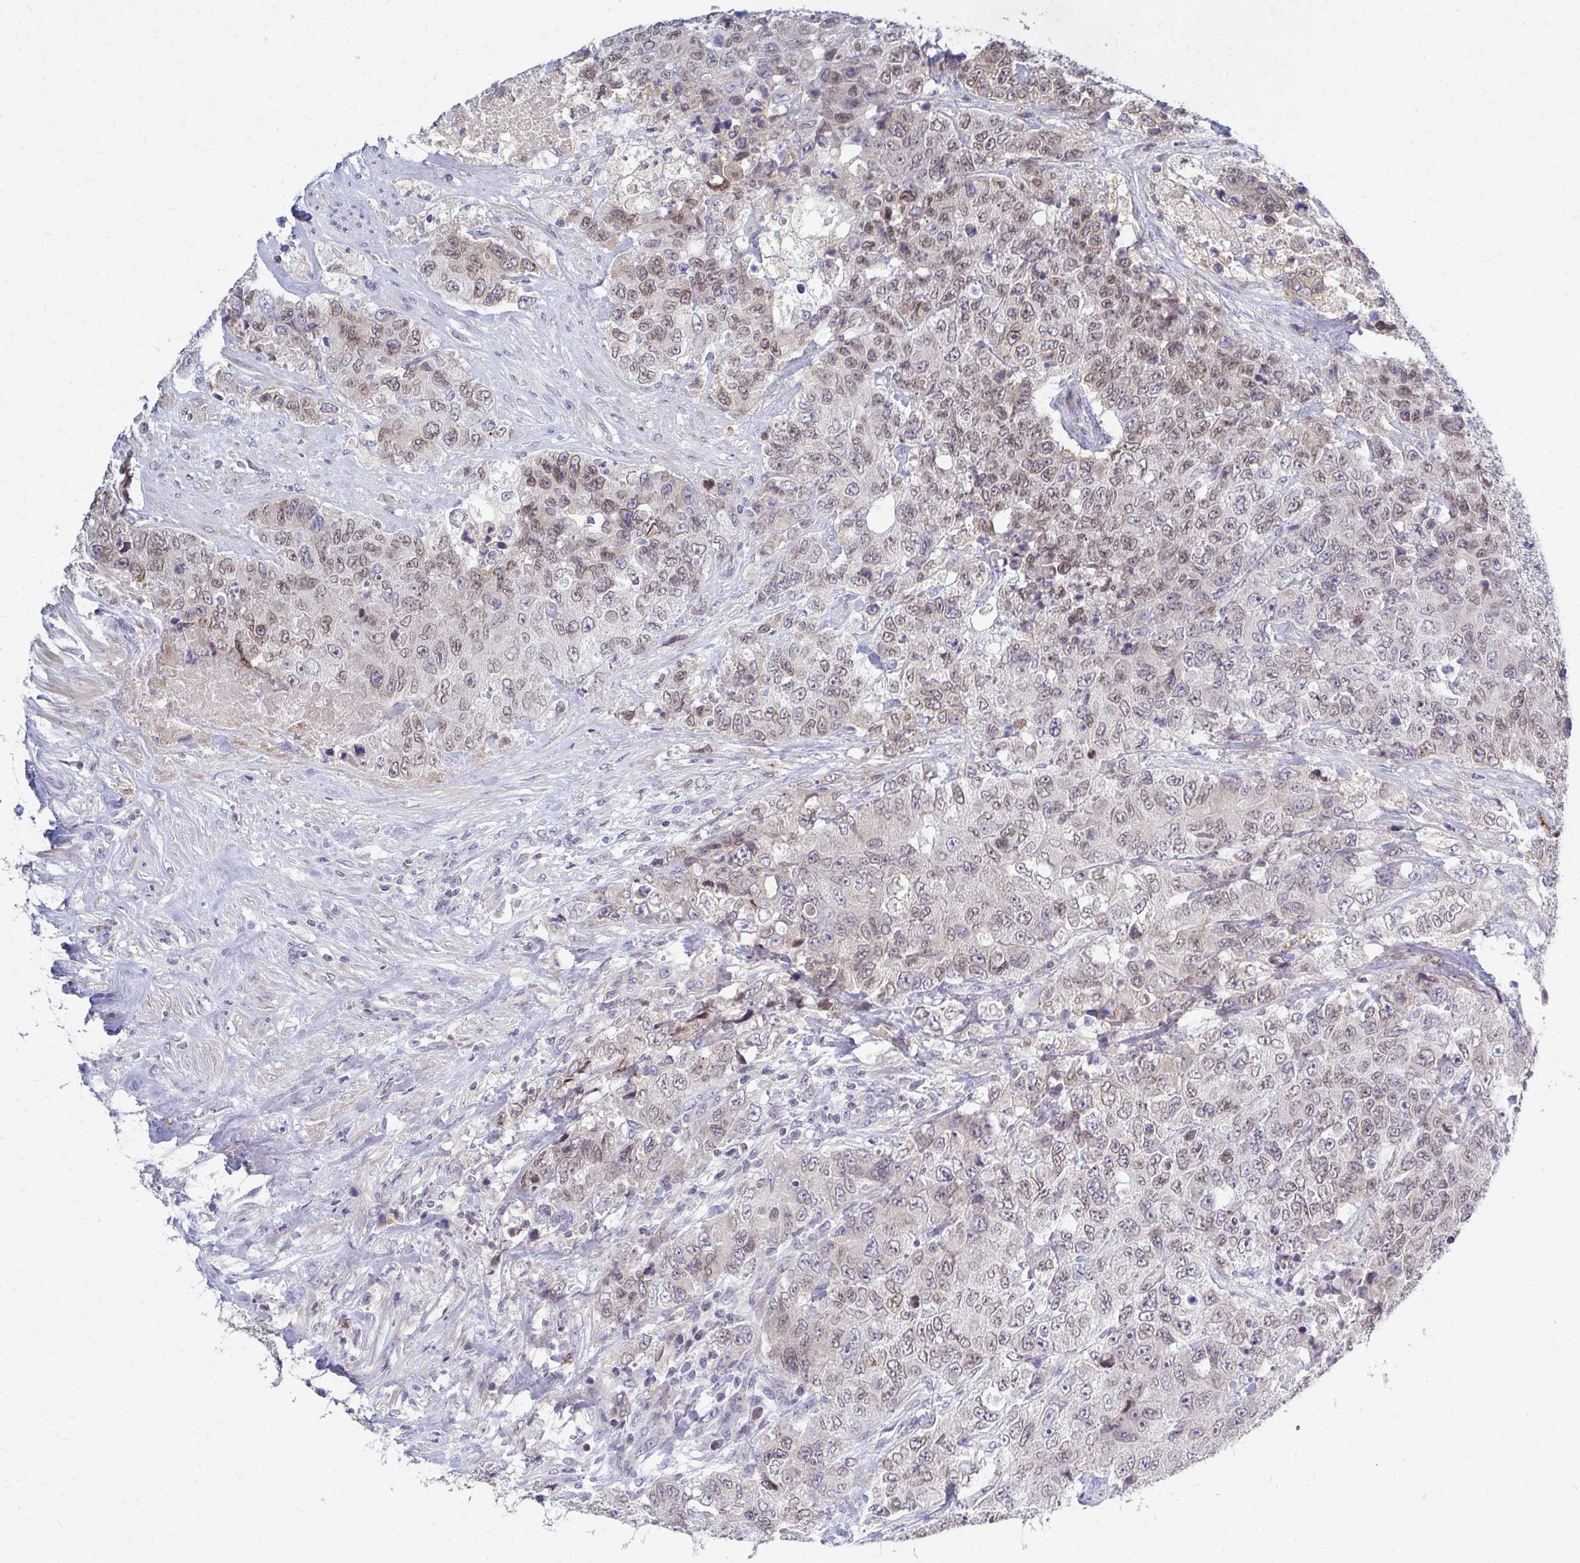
{"staining": {"intensity": "weak", "quantity": "<25%", "location": "cytoplasmic/membranous"}, "tissue": "urothelial cancer", "cell_type": "Tumor cells", "image_type": "cancer", "snomed": [{"axis": "morphology", "description": "Urothelial carcinoma, High grade"}, {"axis": "topography", "description": "Urinary bladder"}], "caption": "DAB (3,3'-diaminobenzidine) immunohistochemical staining of human urothelial cancer displays no significant expression in tumor cells.", "gene": "MCRIP2", "patient": {"sex": "female", "age": 78}}